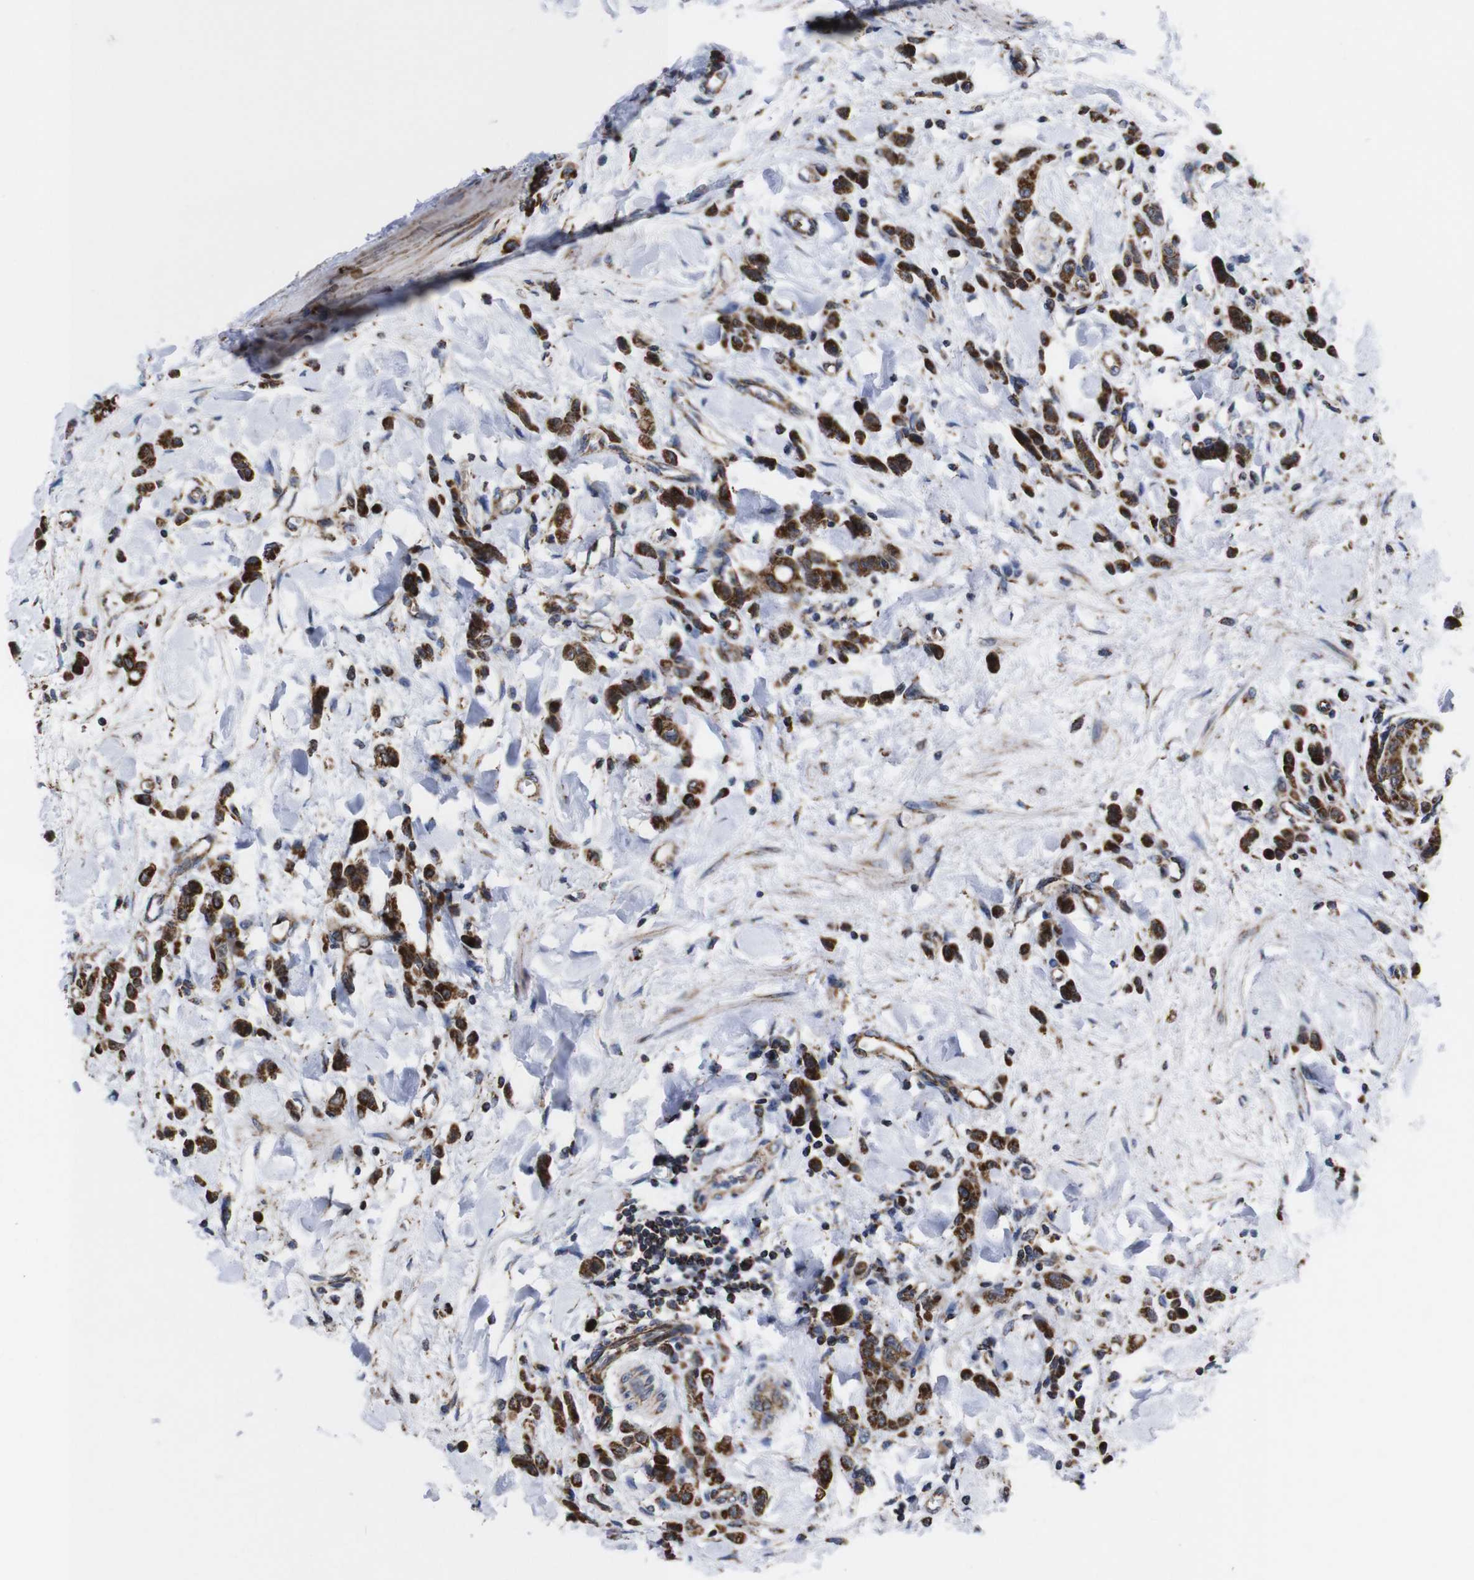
{"staining": {"intensity": "strong", "quantity": ">75%", "location": "cytoplasmic/membranous"}, "tissue": "stomach cancer", "cell_type": "Tumor cells", "image_type": "cancer", "snomed": [{"axis": "morphology", "description": "Normal tissue, NOS"}, {"axis": "morphology", "description": "Adenocarcinoma, NOS"}, {"axis": "topography", "description": "Stomach"}], "caption": "DAB (3,3'-diaminobenzidine) immunohistochemical staining of human adenocarcinoma (stomach) demonstrates strong cytoplasmic/membranous protein staining in about >75% of tumor cells. (brown staining indicates protein expression, while blue staining denotes nuclei).", "gene": "C17orf80", "patient": {"sex": "male", "age": 82}}